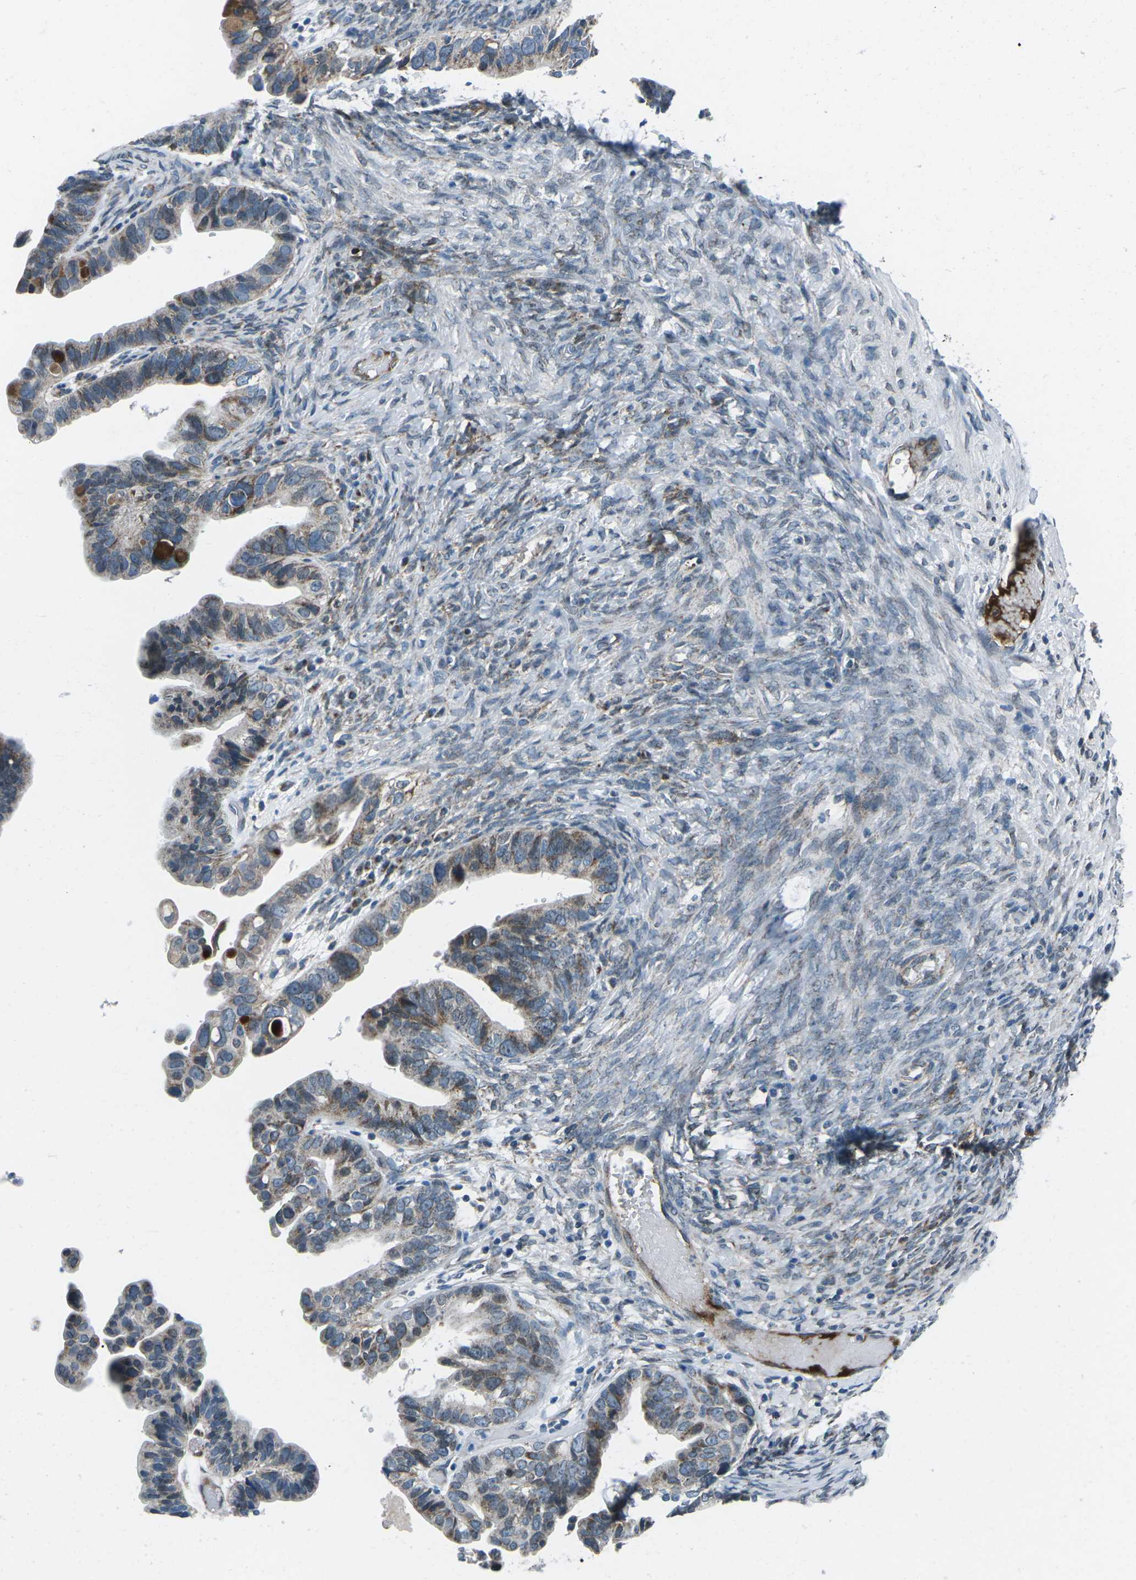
{"staining": {"intensity": "moderate", "quantity": "25%-75%", "location": "cytoplasmic/membranous"}, "tissue": "ovarian cancer", "cell_type": "Tumor cells", "image_type": "cancer", "snomed": [{"axis": "morphology", "description": "Cystadenocarcinoma, serous, NOS"}, {"axis": "topography", "description": "Ovary"}], "caption": "Immunohistochemical staining of ovarian serous cystadenocarcinoma exhibits medium levels of moderate cytoplasmic/membranous protein staining in about 25%-75% of tumor cells.", "gene": "RFESD", "patient": {"sex": "female", "age": 56}}